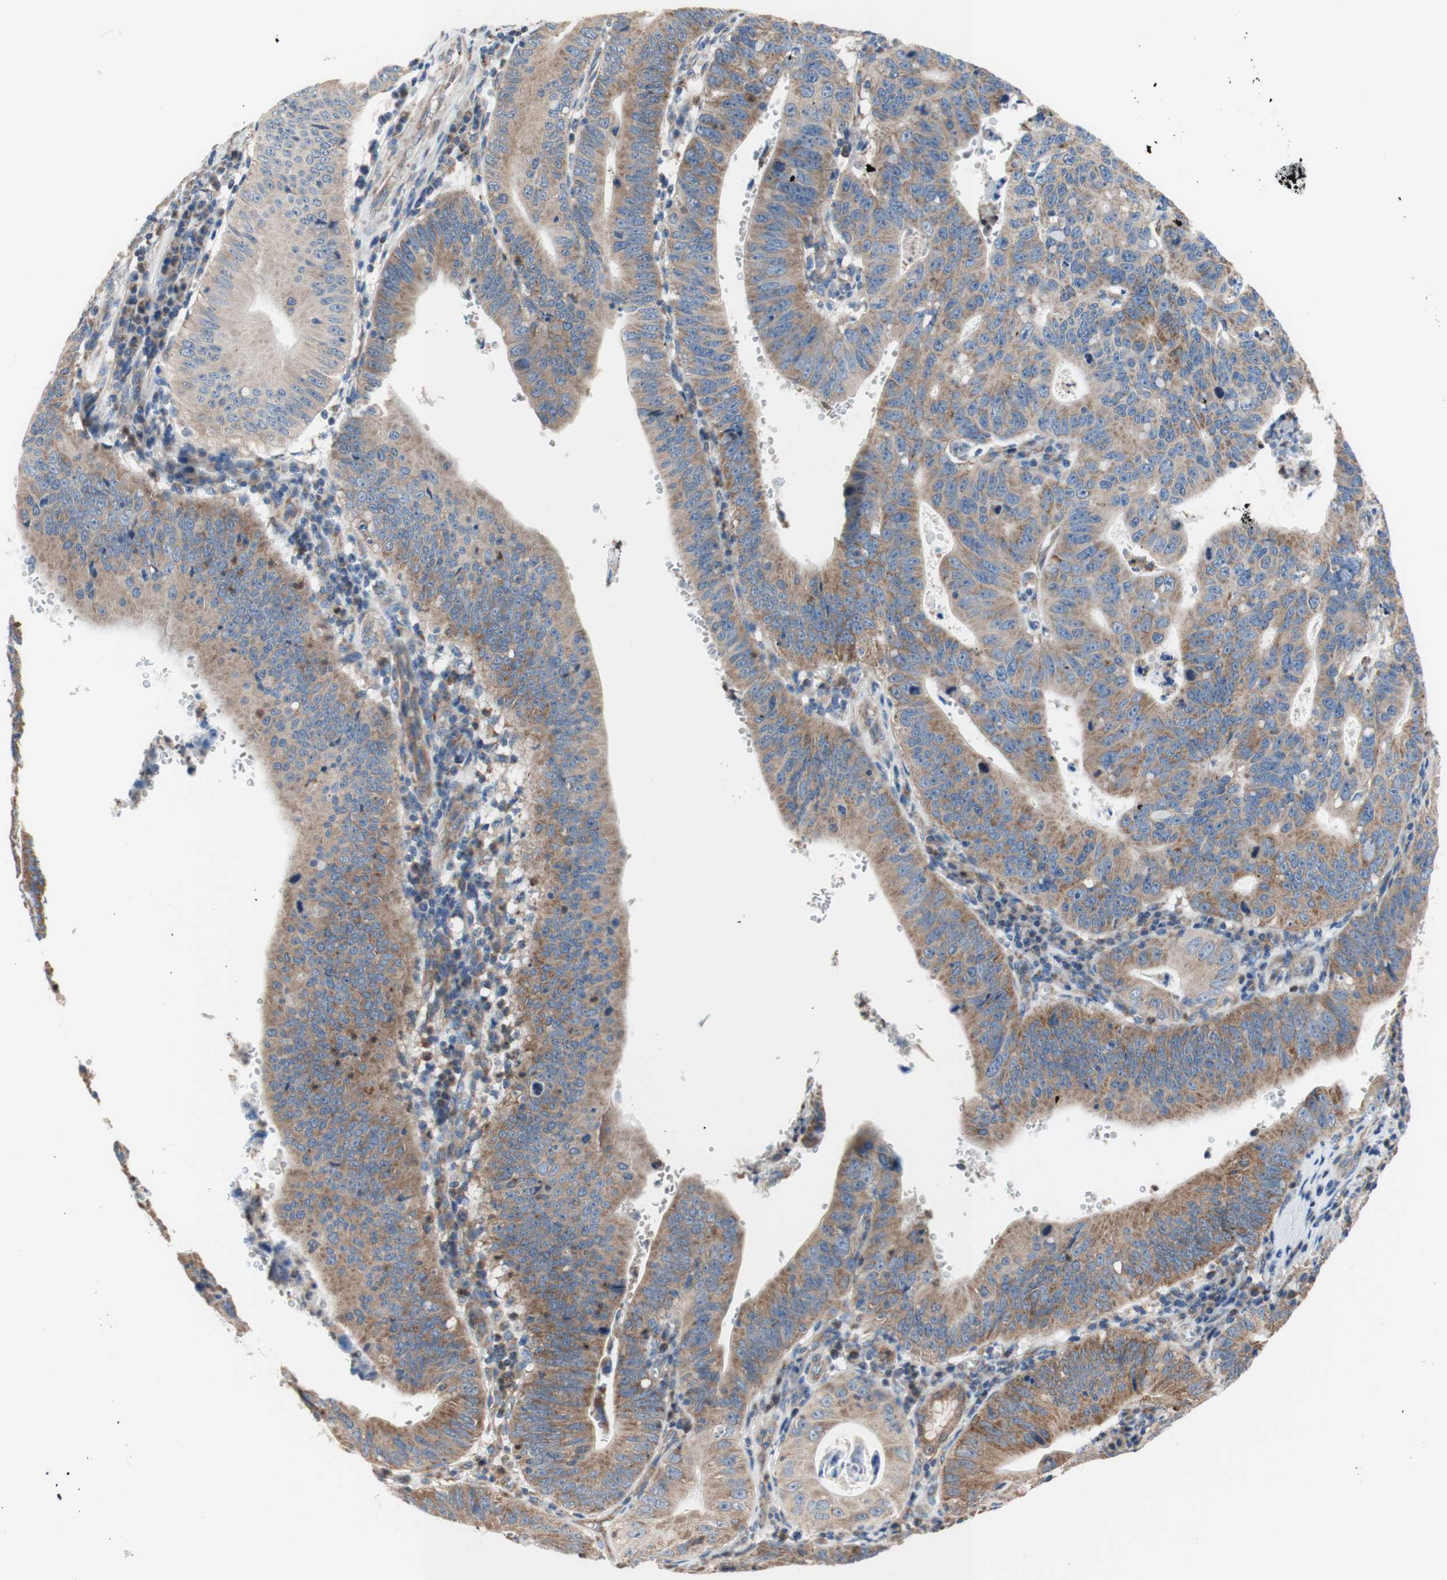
{"staining": {"intensity": "strong", "quantity": ">75%", "location": "cytoplasmic/membranous"}, "tissue": "stomach cancer", "cell_type": "Tumor cells", "image_type": "cancer", "snomed": [{"axis": "morphology", "description": "Adenocarcinoma, NOS"}, {"axis": "topography", "description": "Stomach"}], "caption": "This is an image of IHC staining of adenocarcinoma (stomach), which shows strong positivity in the cytoplasmic/membranous of tumor cells.", "gene": "FMR1", "patient": {"sex": "male", "age": 59}}